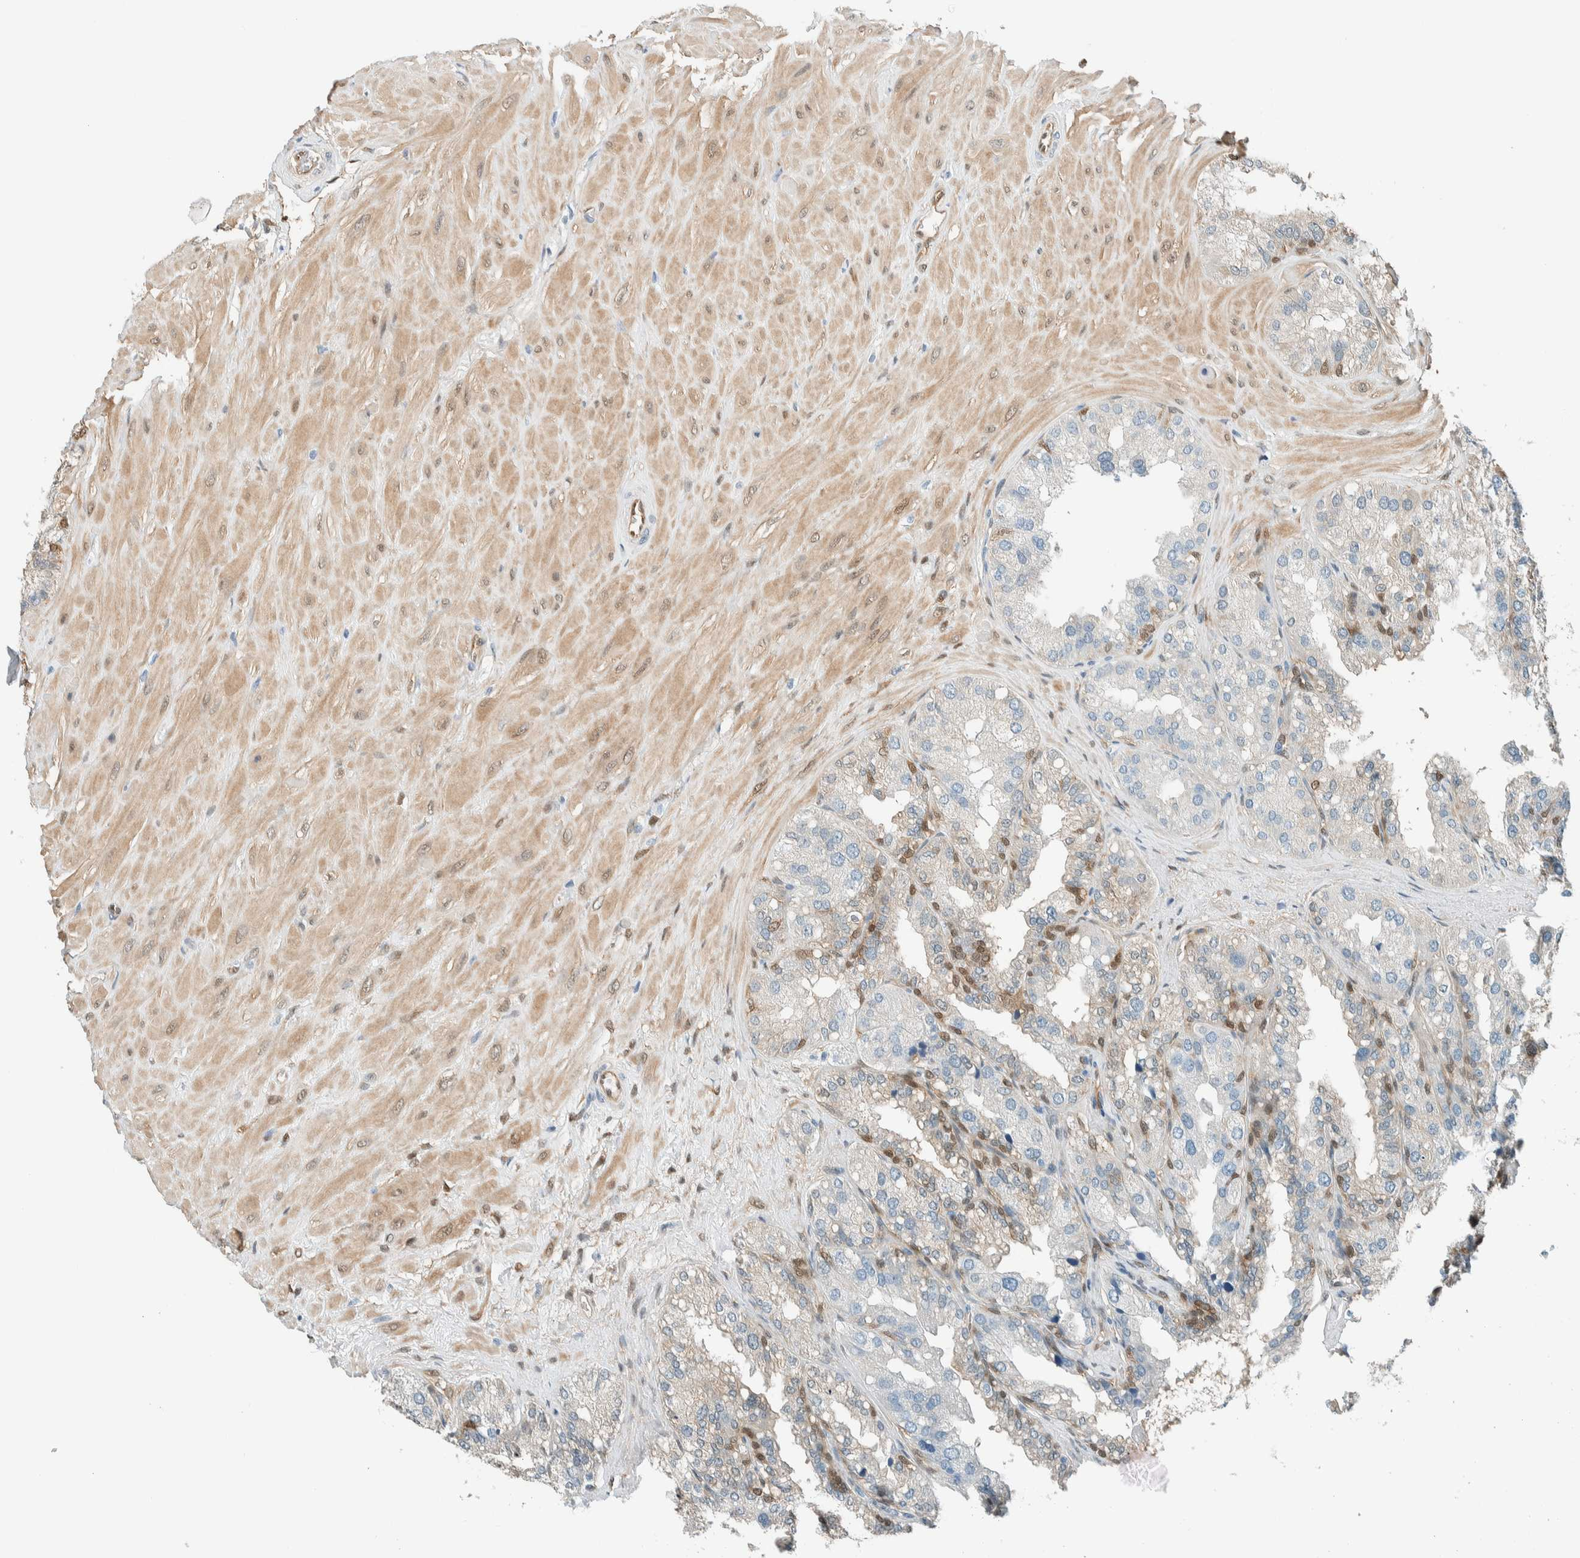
{"staining": {"intensity": "moderate", "quantity": "<25%", "location": "cytoplasmic/membranous,nuclear"}, "tissue": "seminal vesicle", "cell_type": "Glandular cells", "image_type": "normal", "snomed": [{"axis": "morphology", "description": "Normal tissue, NOS"}, {"axis": "topography", "description": "Prostate"}, {"axis": "topography", "description": "Seminal veicle"}], "caption": "Protein analysis of unremarkable seminal vesicle demonstrates moderate cytoplasmic/membranous,nuclear positivity in approximately <25% of glandular cells. (DAB (3,3'-diaminobenzidine) IHC, brown staining for protein, blue staining for nuclei).", "gene": "NXN", "patient": {"sex": "male", "age": 51}}